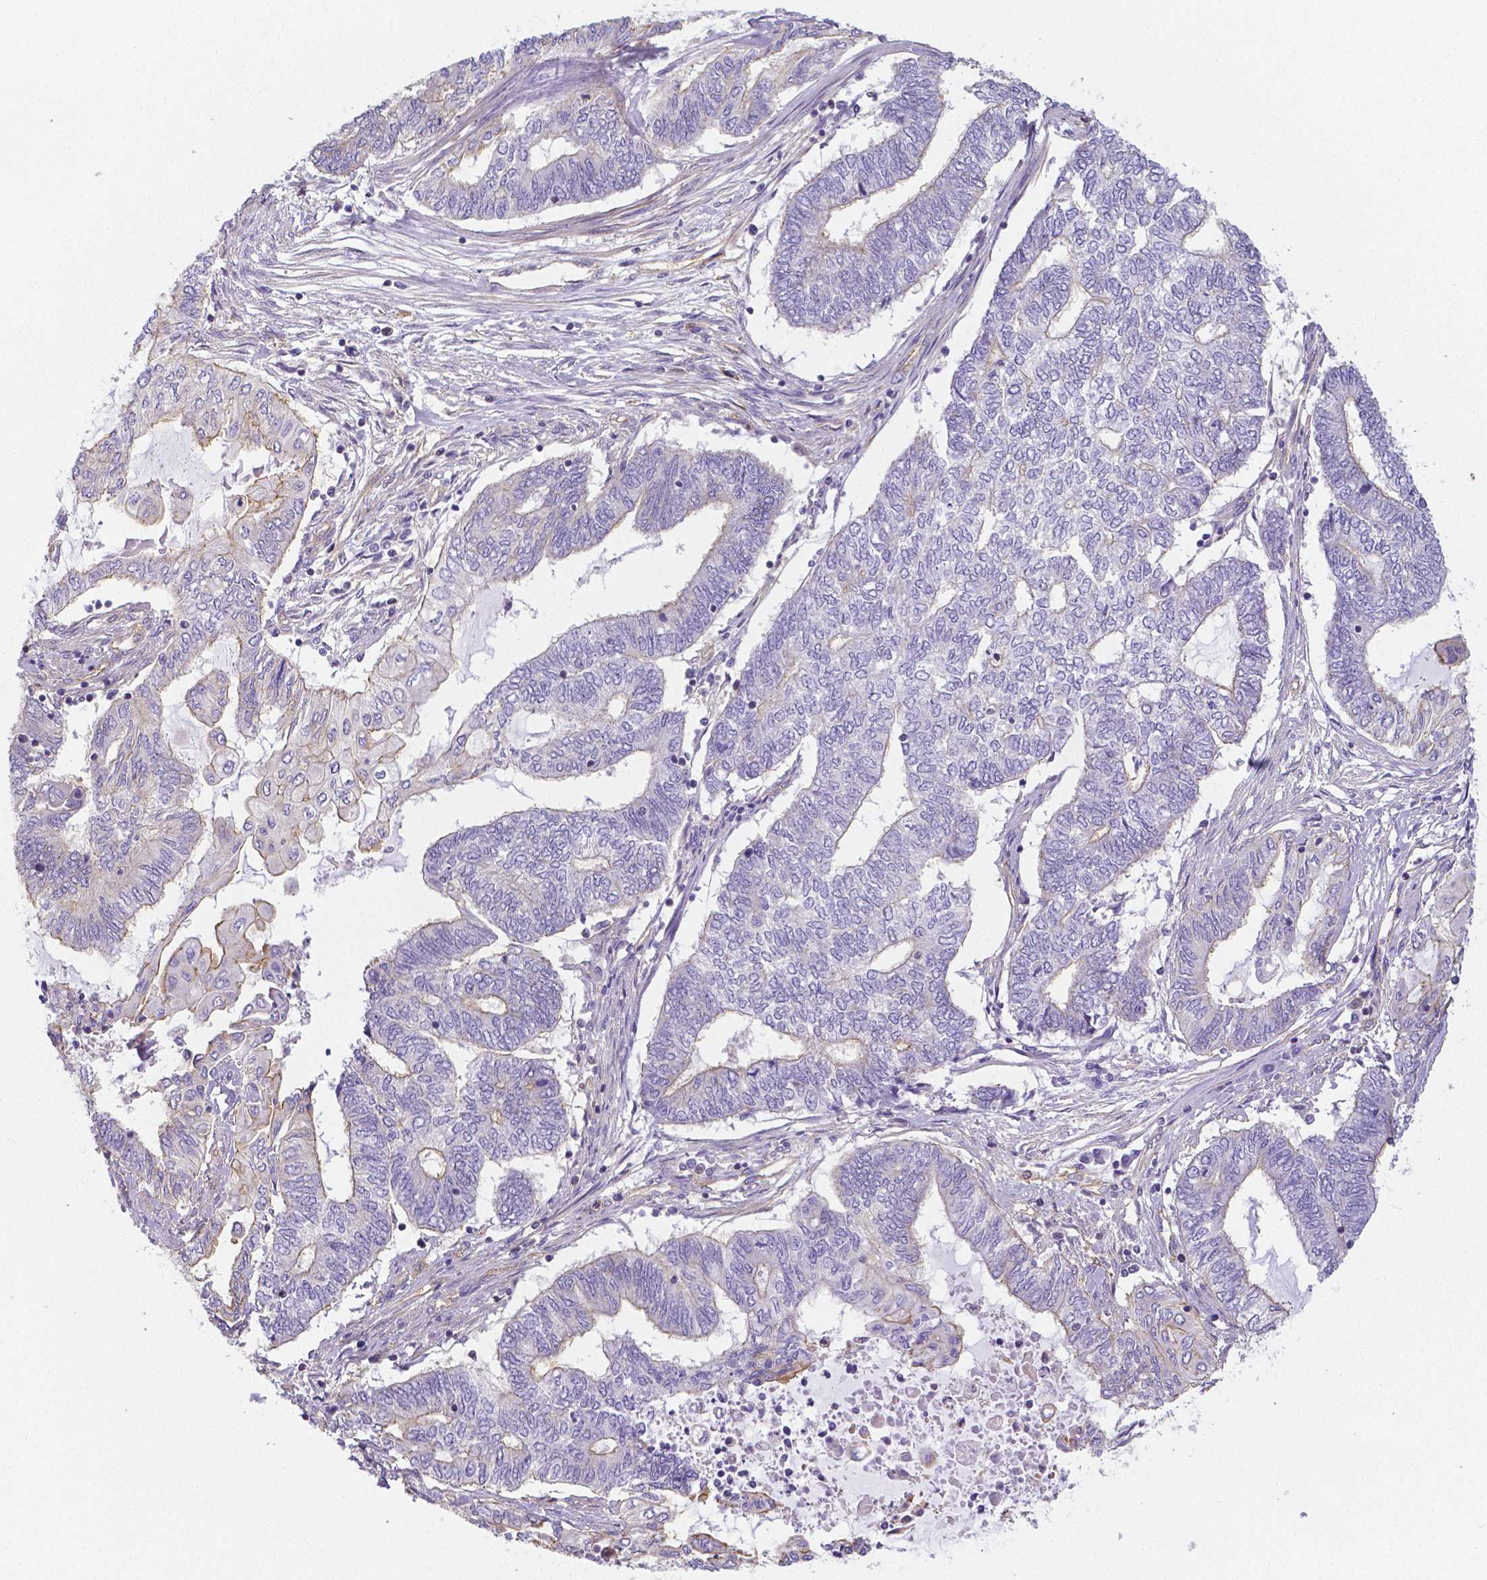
{"staining": {"intensity": "moderate", "quantity": "<25%", "location": "cytoplasmic/membranous"}, "tissue": "endometrial cancer", "cell_type": "Tumor cells", "image_type": "cancer", "snomed": [{"axis": "morphology", "description": "Adenocarcinoma, NOS"}, {"axis": "topography", "description": "Uterus"}, {"axis": "topography", "description": "Endometrium"}], "caption": "The image demonstrates immunohistochemical staining of endometrial cancer. There is moderate cytoplasmic/membranous expression is appreciated in about <25% of tumor cells.", "gene": "CRMP1", "patient": {"sex": "female", "age": 70}}